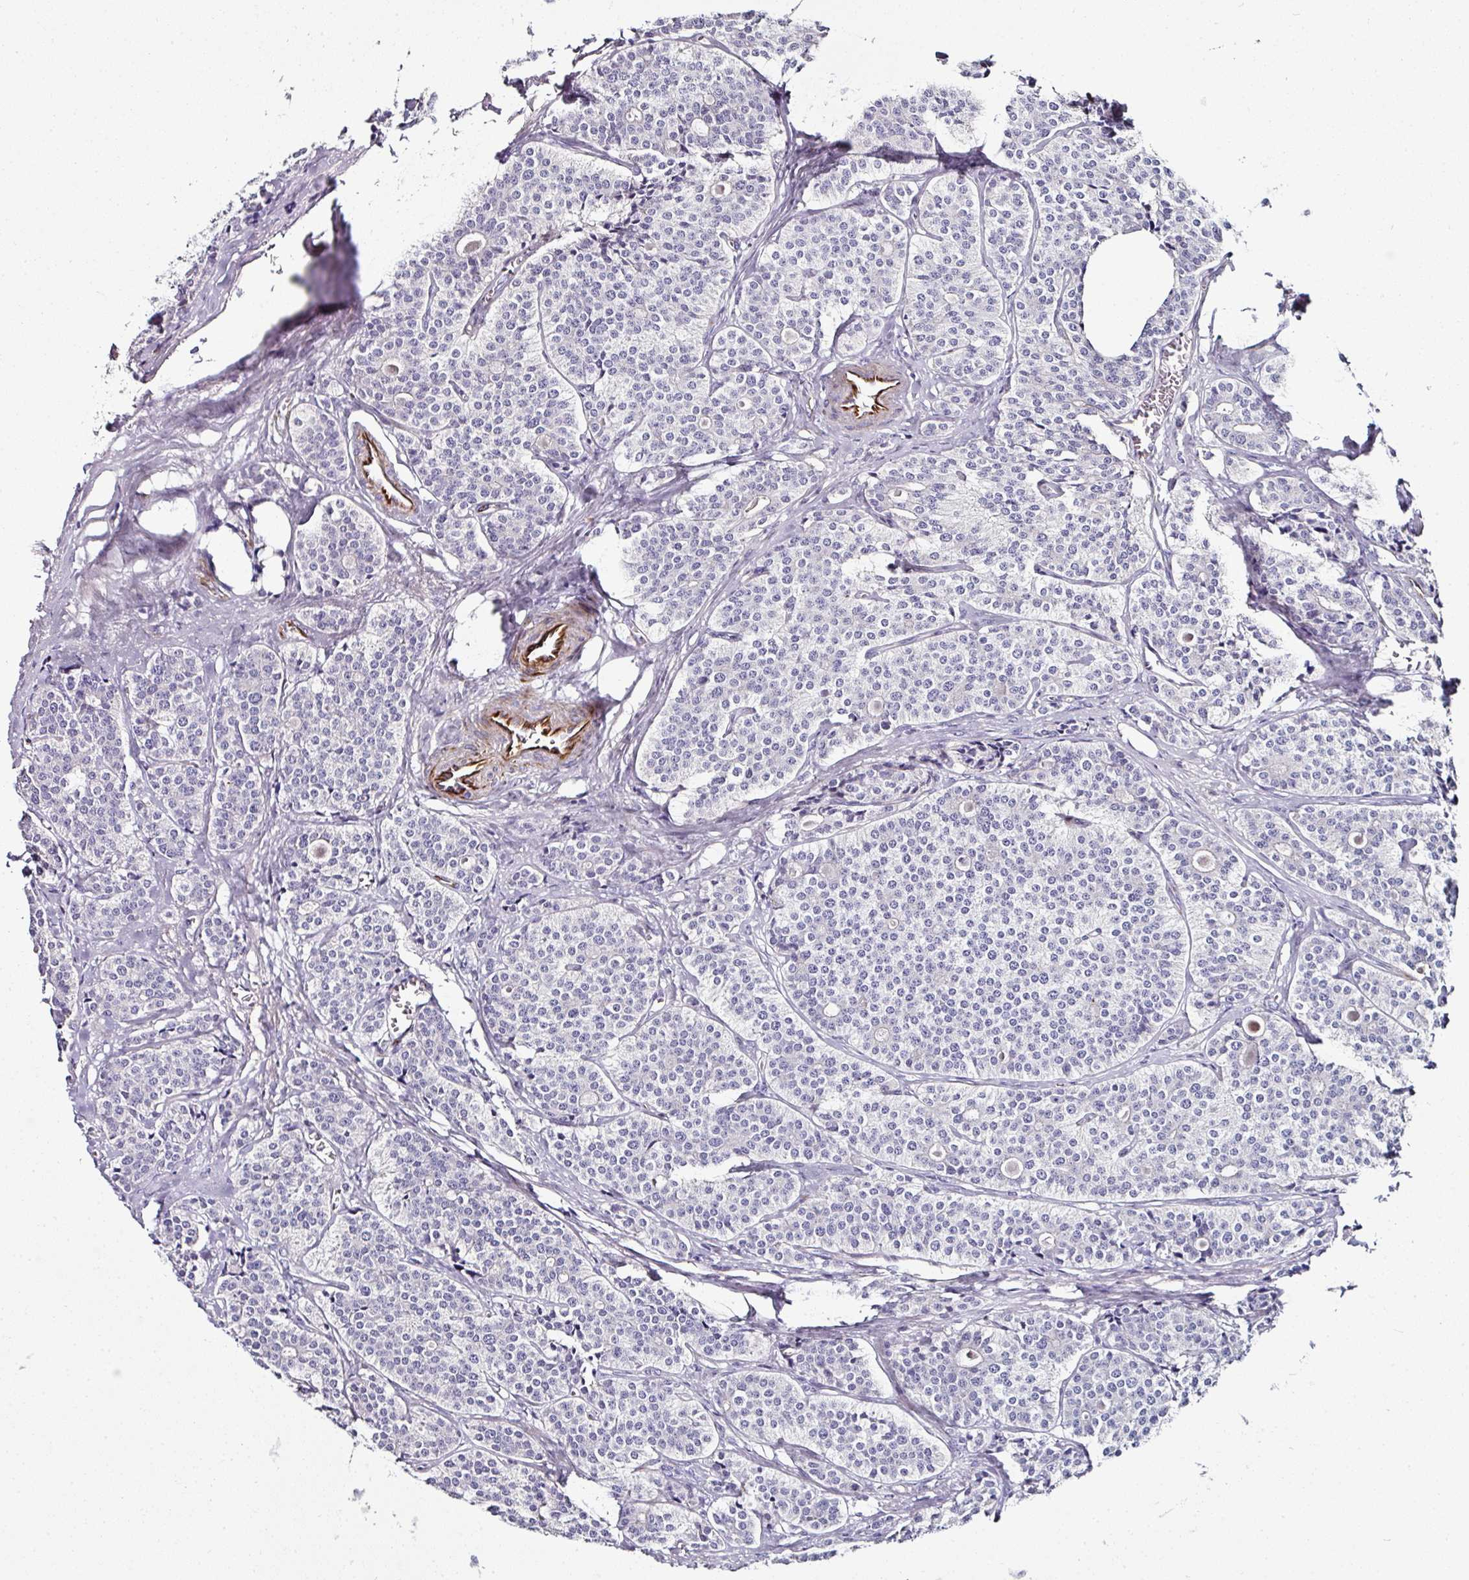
{"staining": {"intensity": "negative", "quantity": "none", "location": "none"}, "tissue": "carcinoid", "cell_type": "Tumor cells", "image_type": "cancer", "snomed": [{"axis": "morphology", "description": "Carcinoid, malignant, NOS"}, {"axis": "topography", "description": "Small intestine"}], "caption": "Micrograph shows no significant protein positivity in tumor cells of malignant carcinoid.", "gene": "TMPRSS9", "patient": {"sex": "male", "age": 63}}